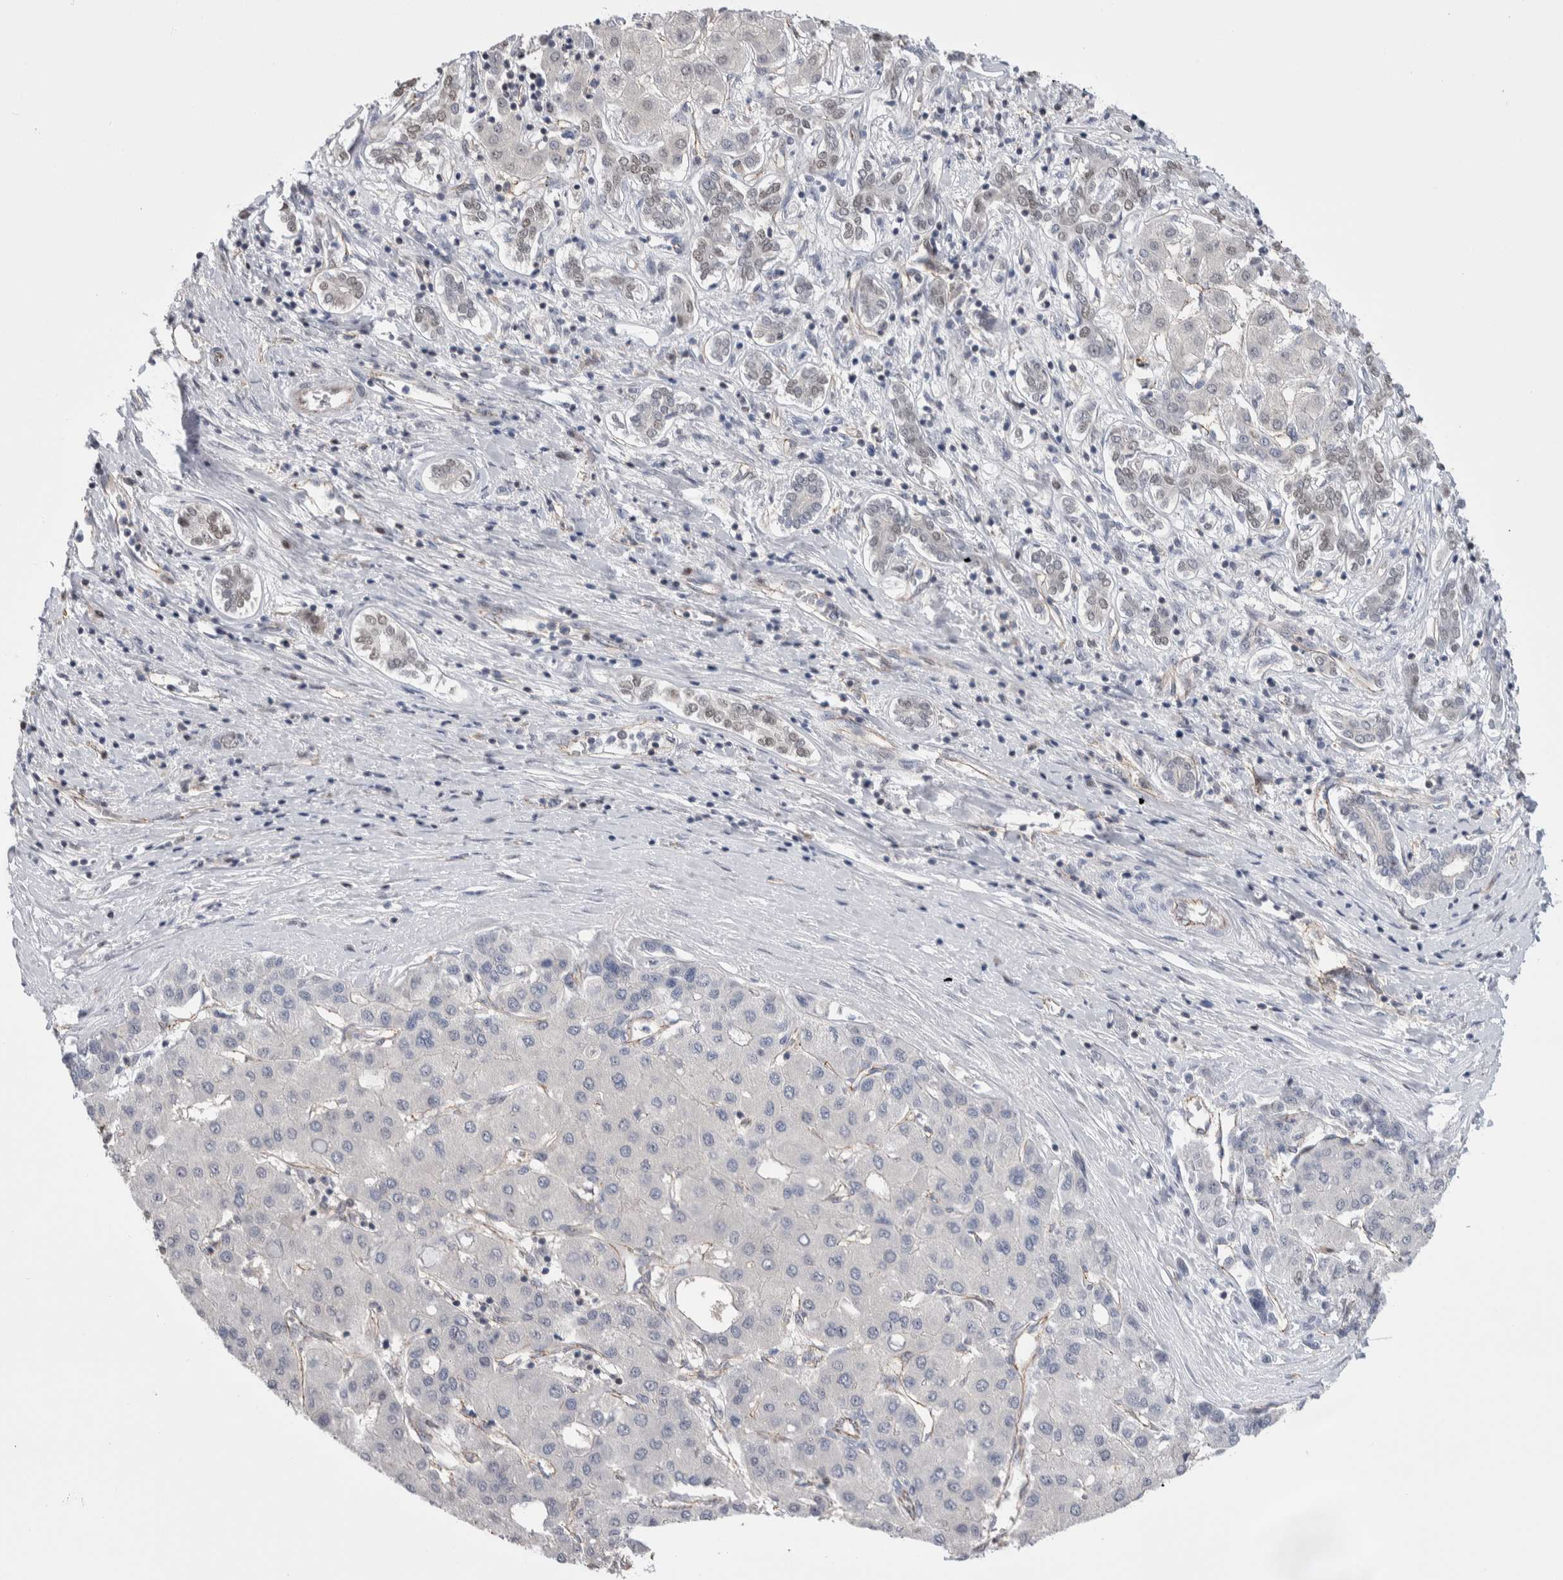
{"staining": {"intensity": "negative", "quantity": "none", "location": "none"}, "tissue": "liver cancer", "cell_type": "Tumor cells", "image_type": "cancer", "snomed": [{"axis": "morphology", "description": "Carcinoma, Hepatocellular, NOS"}, {"axis": "topography", "description": "Liver"}], "caption": "Liver hepatocellular carcinoma was stained to show a protein in brown. There is no significant positivity in tumor cells. (IHC, brightfield microscopy, high magnification).", "gene": "ZBTB49", "patient": {"sex": "male", "age": 65}}